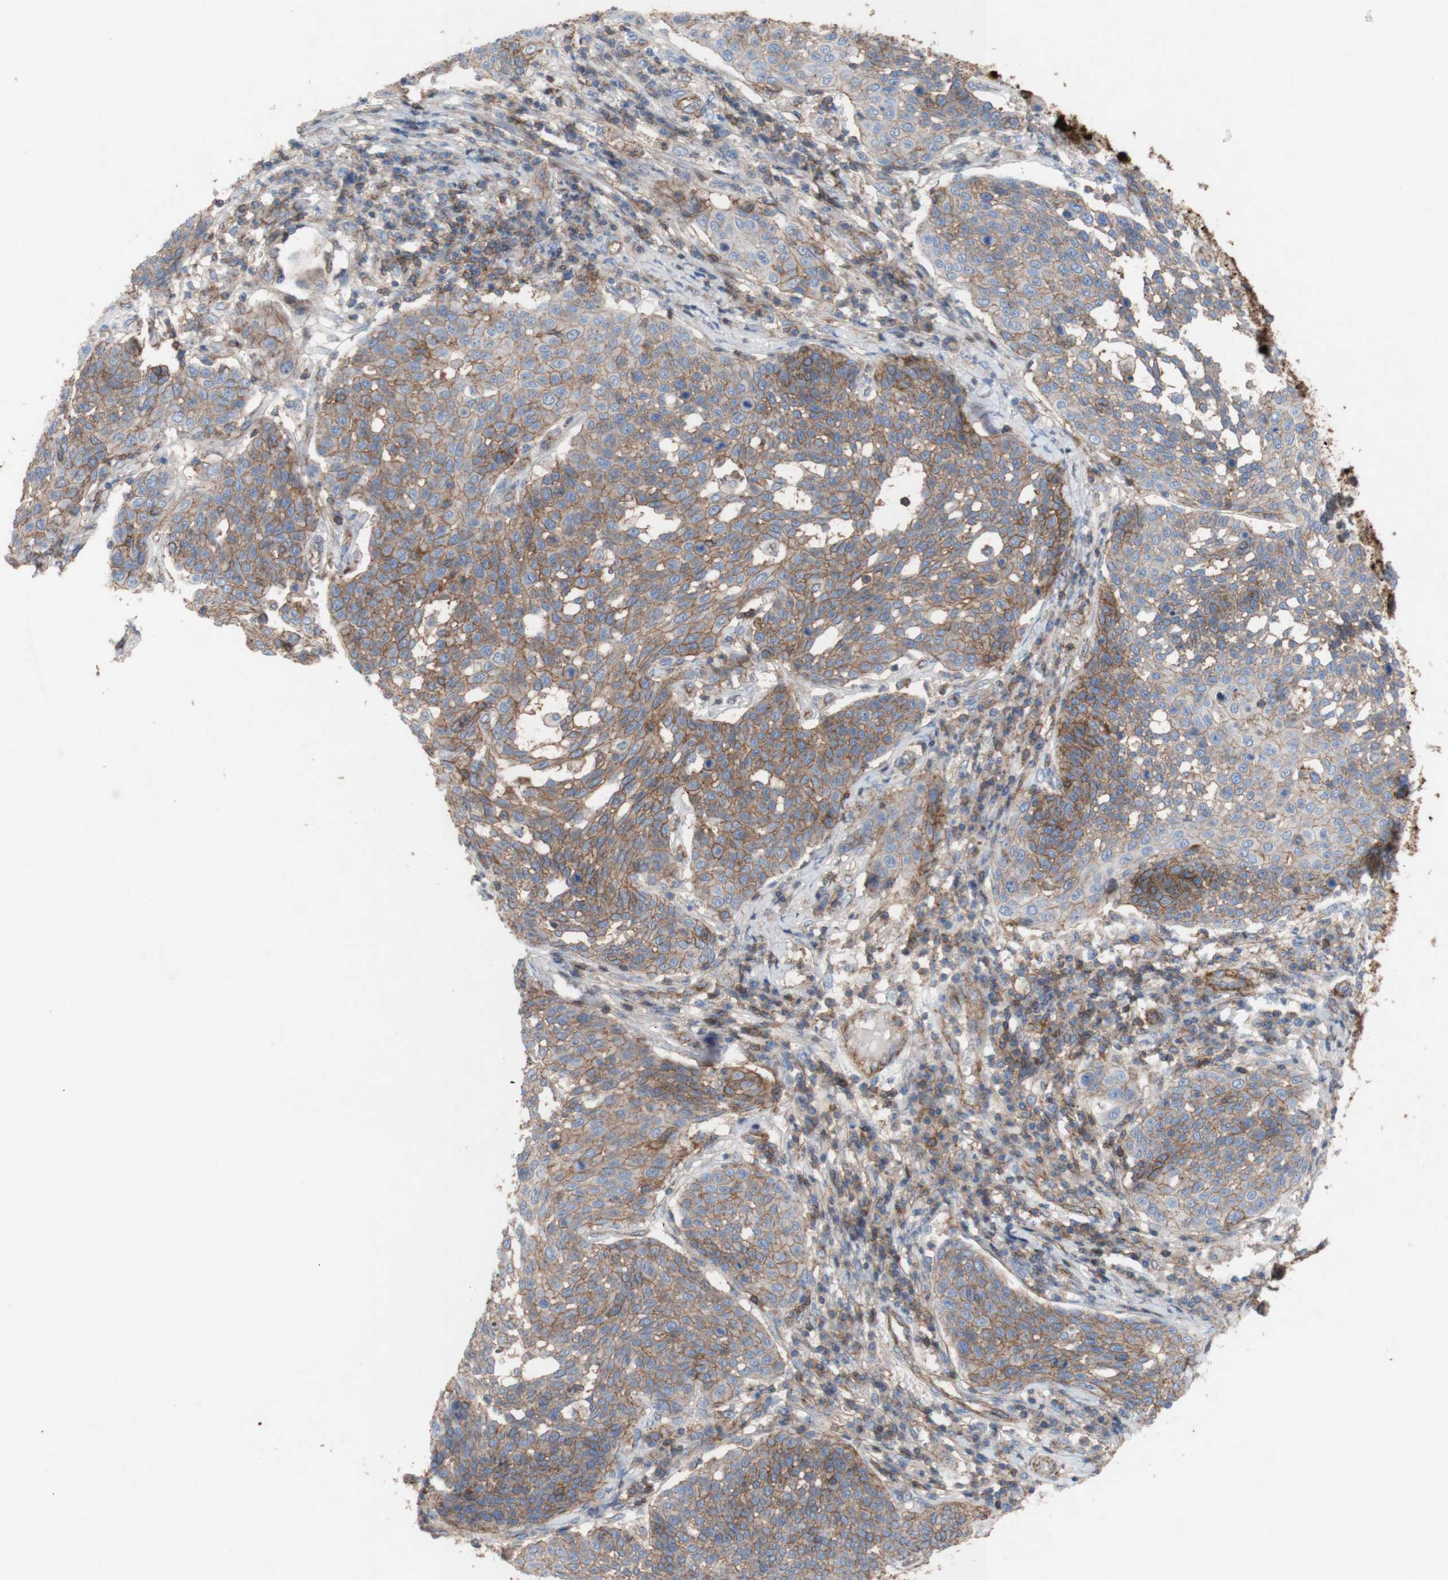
{"staining": {"intensity": "moderate", "quantity": "25%-75%", "location": "cytoplasmic/membranous"}, "tissue": "cervical cancer", "cell_type": "Tumor cells", "image_type": "cancer", "snomed": [{"axis": "morphology", "description": "Squamous cell carcinoma, NOS"}, {"axis": "topography", "description": "Cervix"}], "caption": "A medium amount of moderate cytoplasmic/membranous expression is present in about 25%-75% of tumor cells in cervical cancer (squamous cell carcinoma) tissue.", "gene": "ATP2A3", "patient": {"sex": "female", "age": 34}}